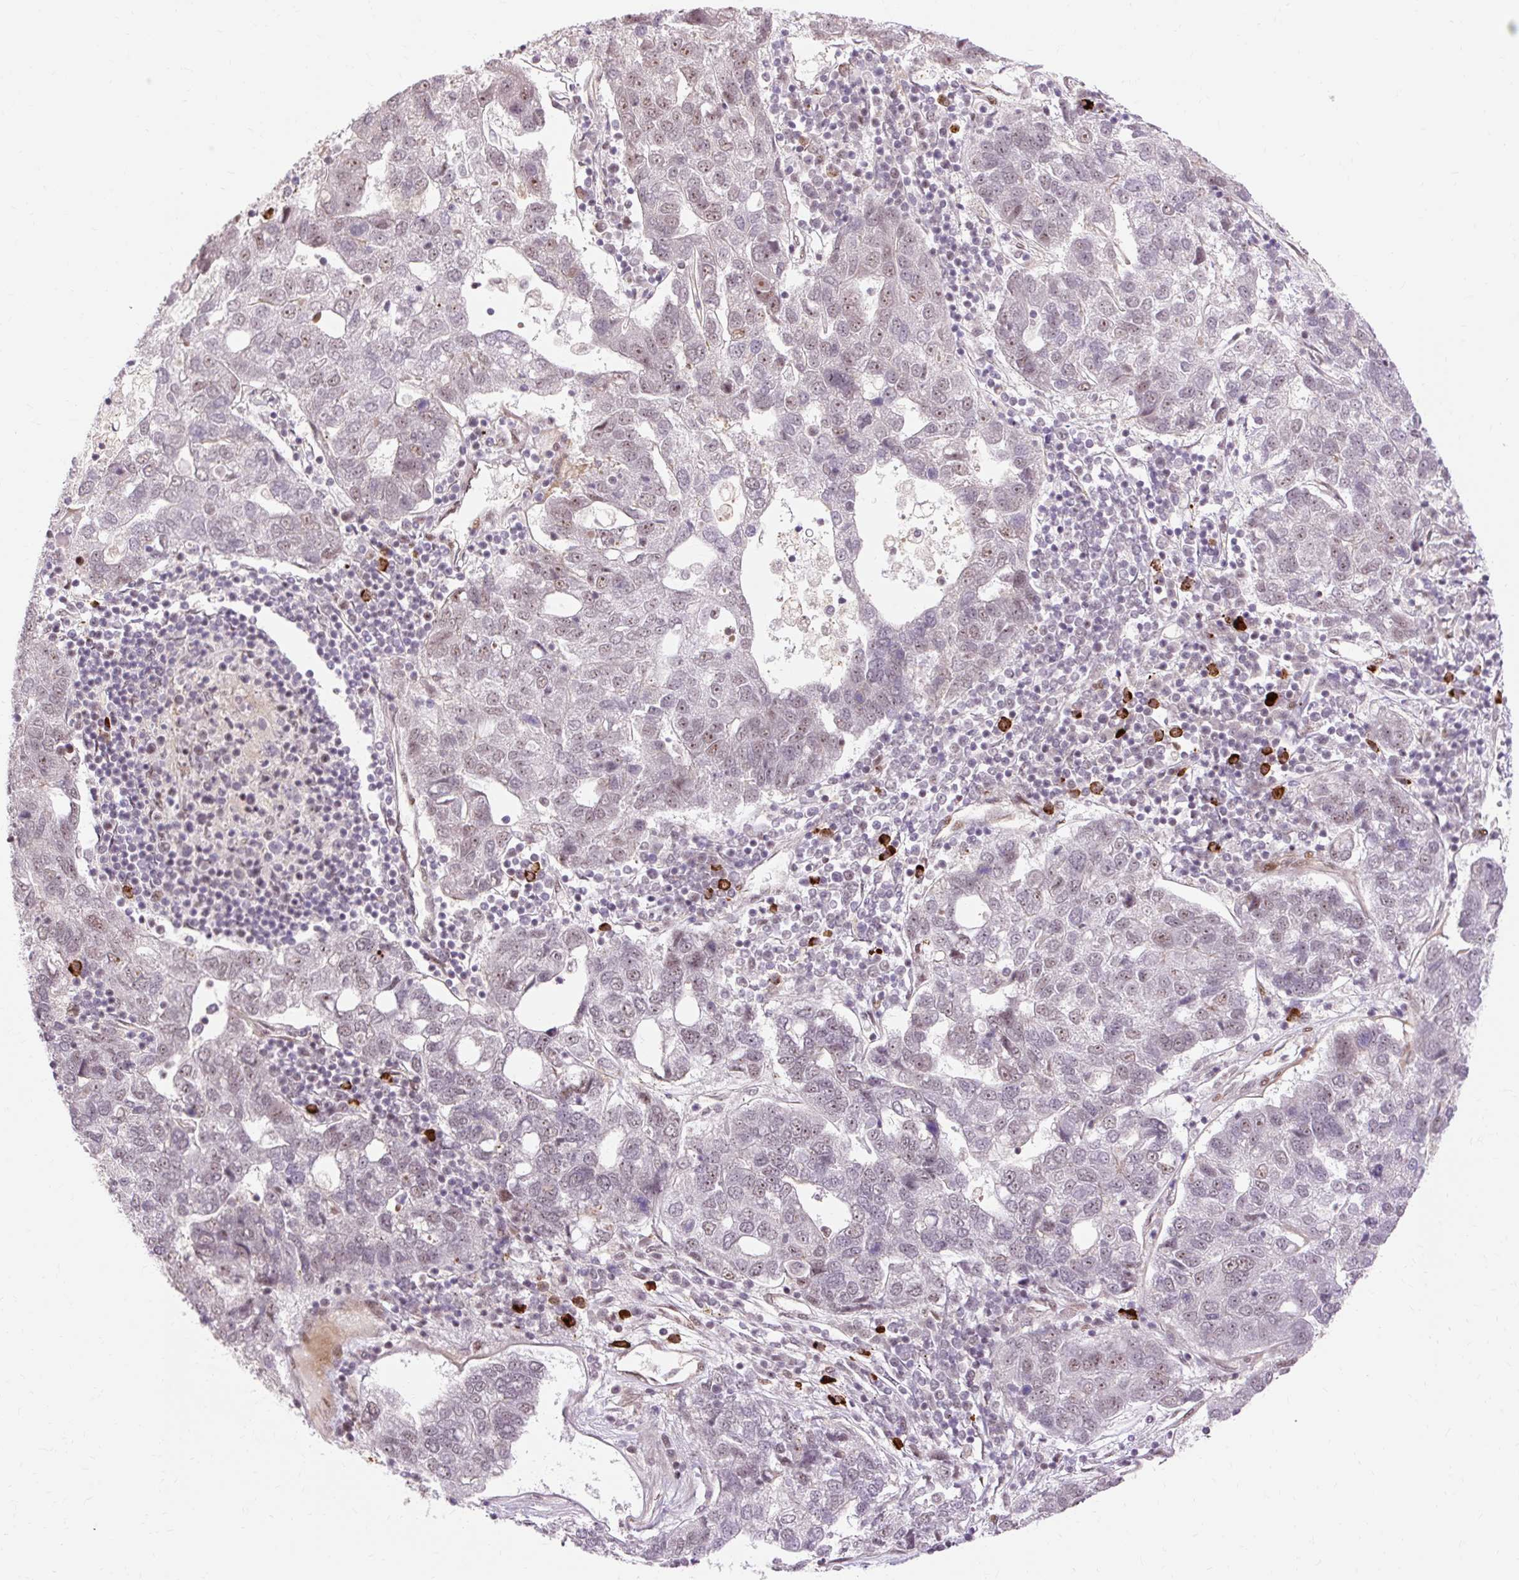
{"staining": {"intensity": "weak", "quantity": "25%-75%", "location": "nuclear"}, "tissue": "pancreatic cancer", "cell_type": "Tumor cells", "image_type": "cancer", "snomed": [{"axis": "morphology", "description": "Adenocarcinoma, NOS"}, {"axis": "topography", "description": "Pancreas"}], "caption": "This is an image of immunohistochemistry staining of adenocarcinoma (pancreatic), which shows weak positivity in the nuclear of tumor cells.", "gene": "MECOM", "patient": {"sex": "female", "age": 61}}